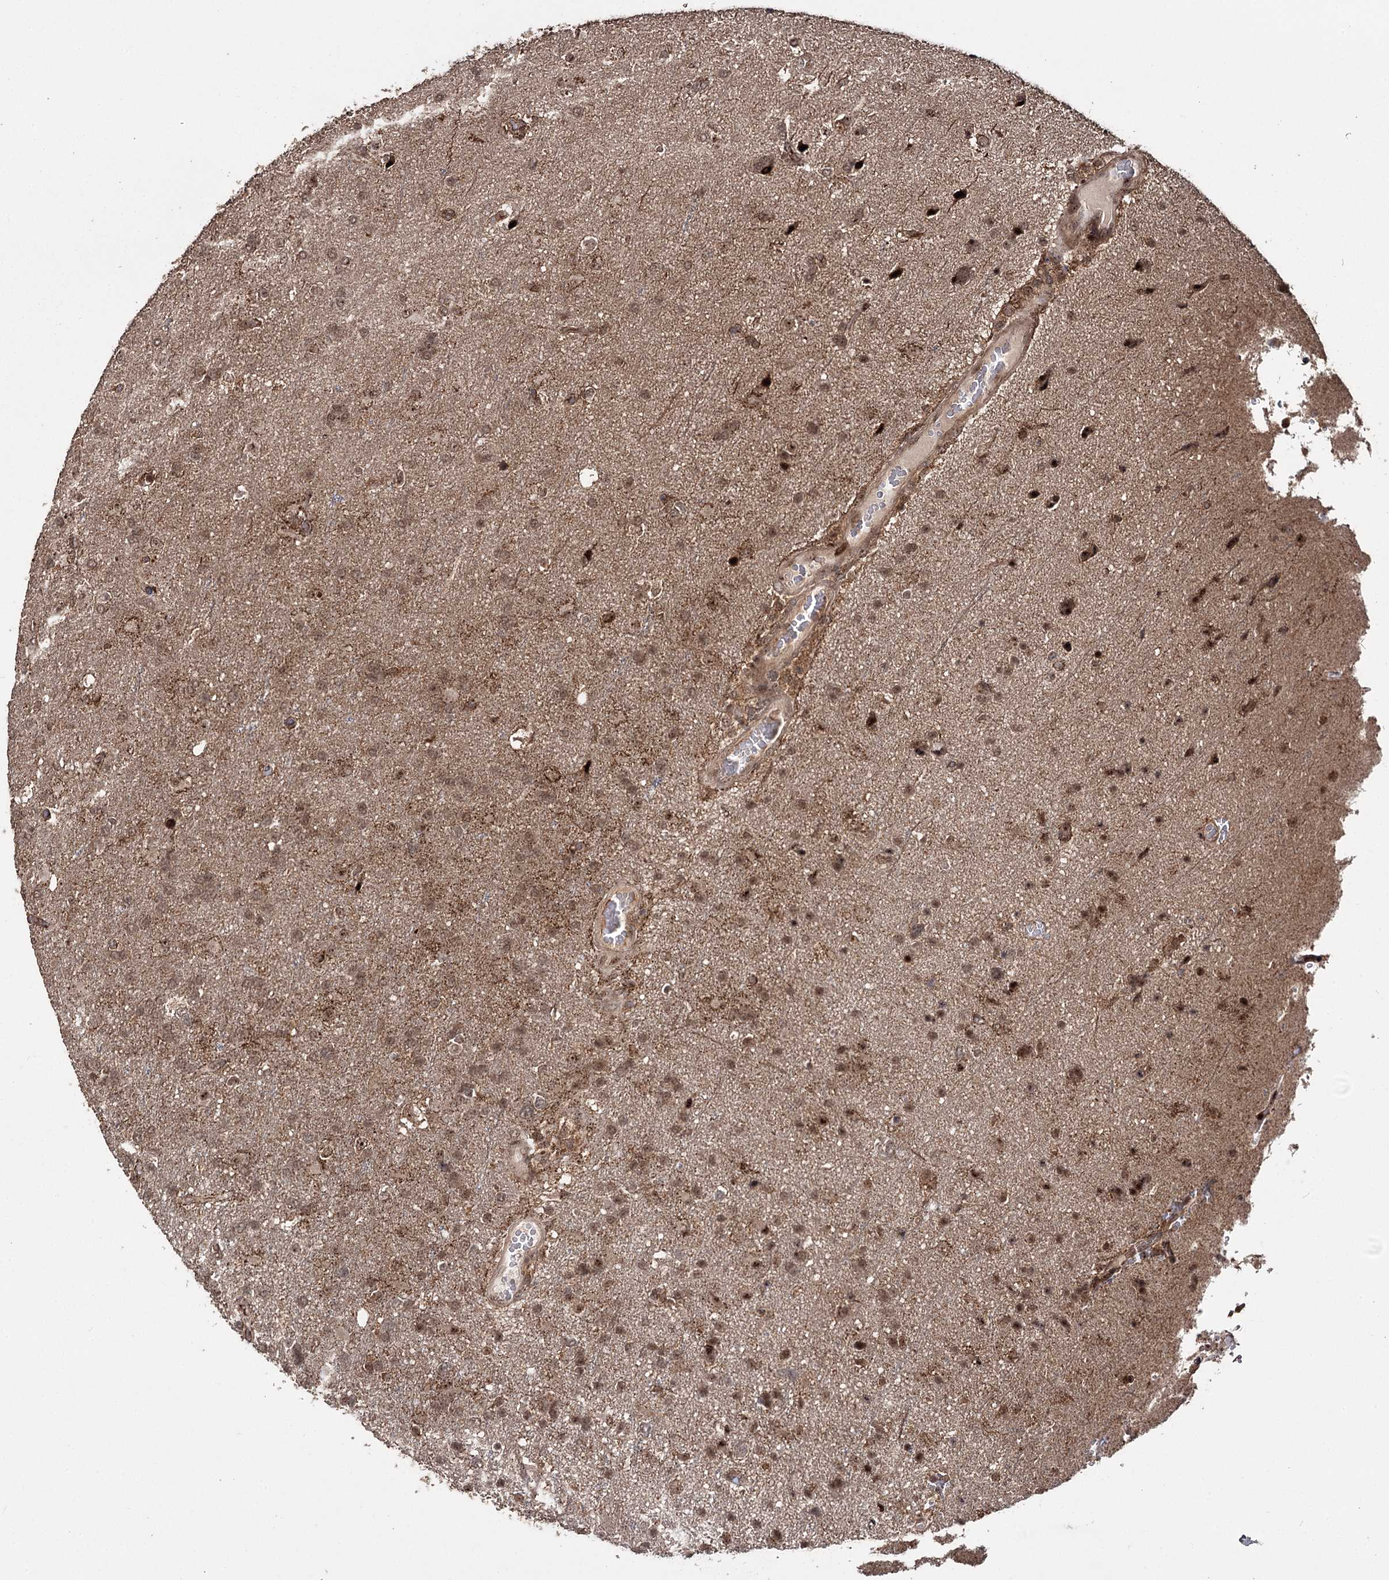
{"staining": {"intensity": "moderate", "quantity": ">75%", "location": "cytoplasmic/membranous,nuclear"}, "tissue": "glioma", "cell_type": "Tumor cells", "image_type": "cancer", "snomed": [{"axis": "morphology", "description": "Glioma, malignant, High grade"}, {"axis": "topography", "description": "Brain"}], "caption": "Immunohistochemistry (IHC) (DAB (3,3'-diaminobenzidine)) staining of human glioma demonstrates moderate cytoplasmic/membranous and nuclear protein staining in about >75% of tumor cells.", "gene": "MKNK2", "patient": {"sex": "male", "age": 61}}